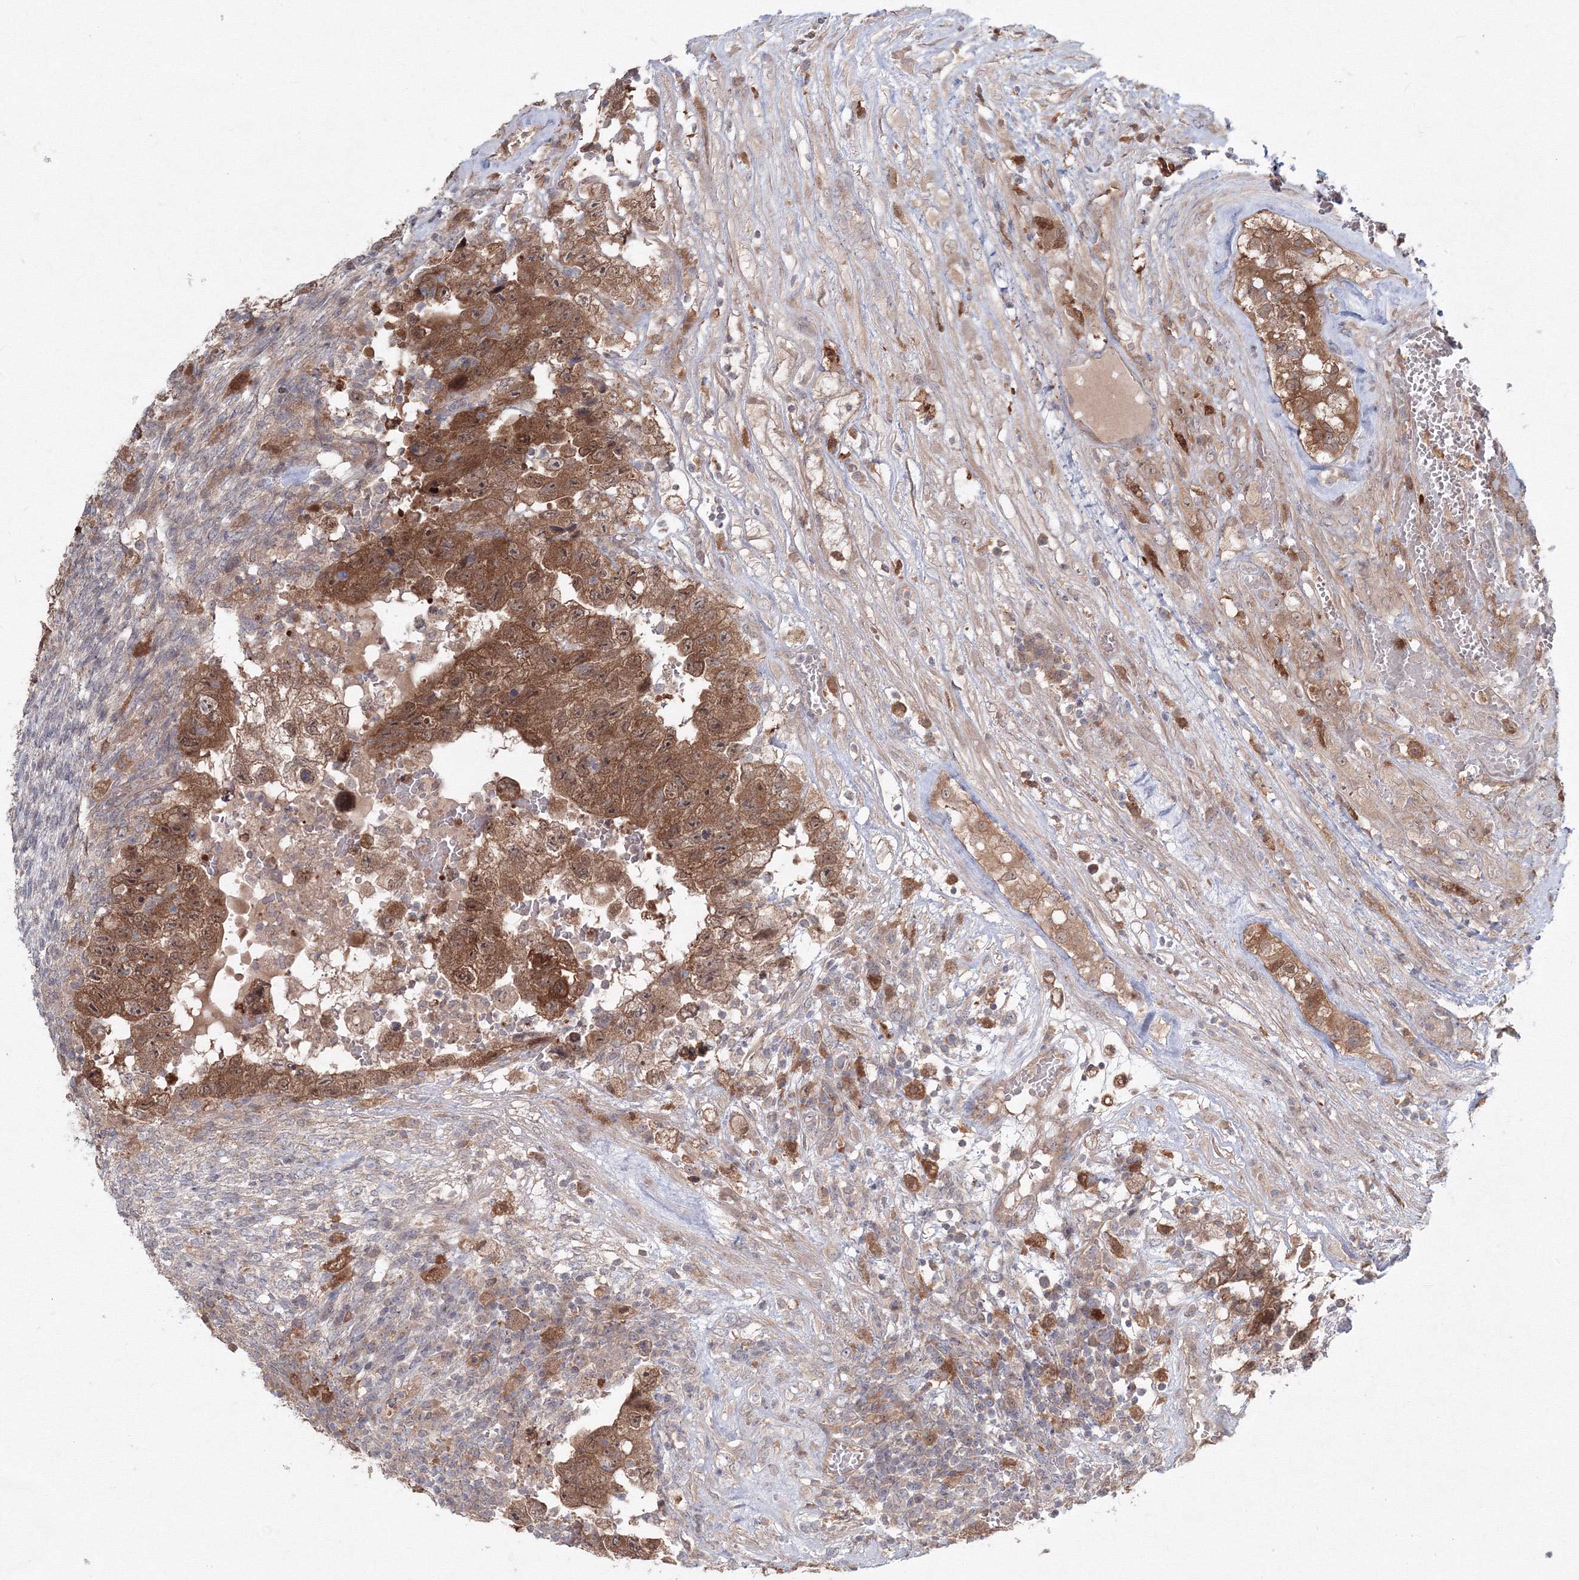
{"staining": {"intensity": "moderate", "quantity": ">75%", "location": "cytoplasmic/membranous"}, "tissue": "testis cancer", "cell_type": "Tumor cells", "image_type": "cancer", "snomed": [{"axis": "morphology", "description": "Carcinoma, Embryonal, NOS"}, {"axis": "topography", "description": "Testis"}], "caption": "A brown stain shows moderate cytoplasmic/membranous positivity of a protein in testis embryonal carcinoma tumor cells.", "gene": "MKRN2", "patient": {"sex": "male", "age": 36}}